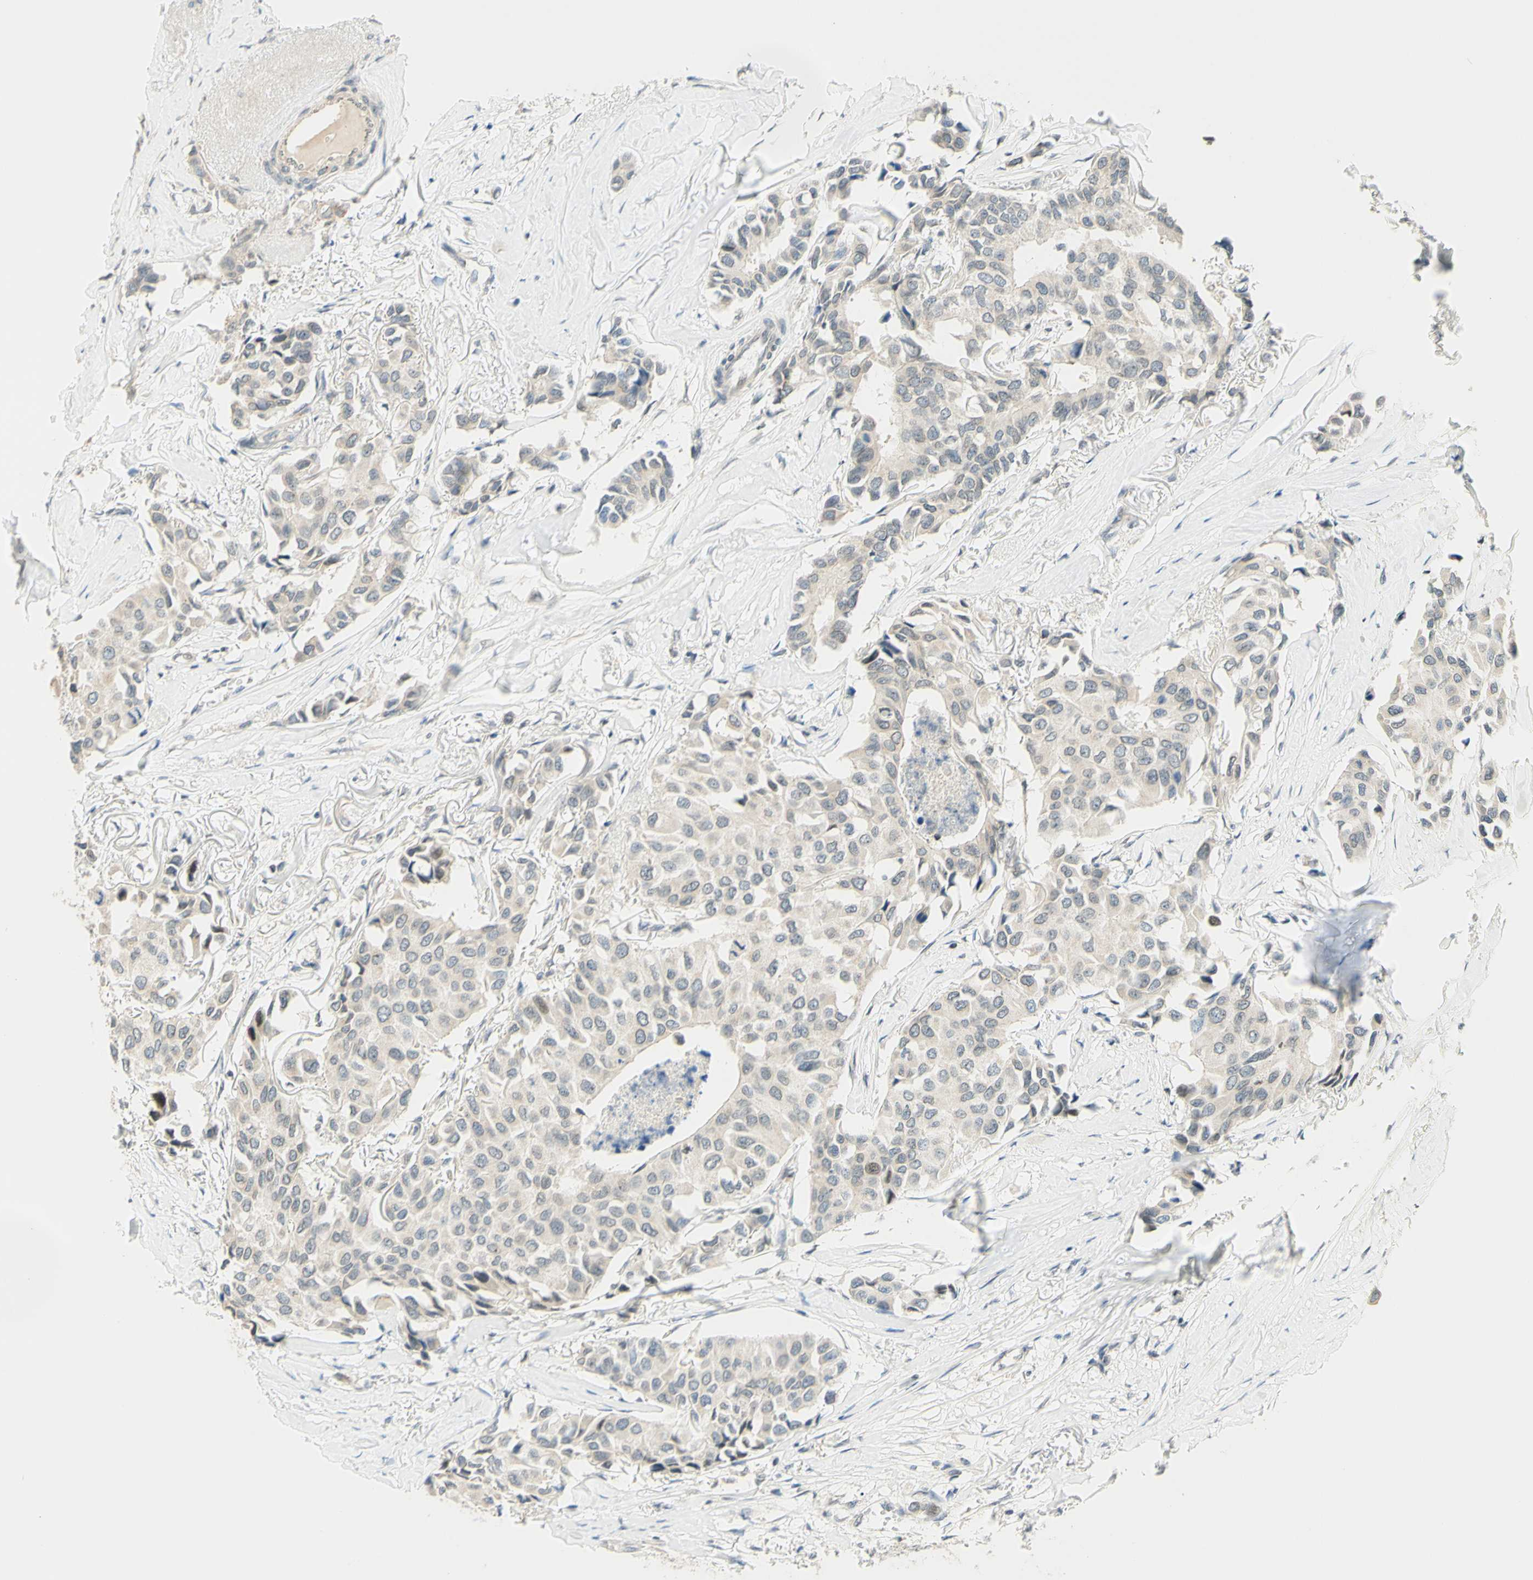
{"staining": {"intensity": "weak", "quantity": "<25%", "location": "nuclear"}, "tissue": "breast cancer", "cell_type": "Tumor cells", "image_type": "cancer", "snomed": [{"axis": "morphology", "description": "Duct carcinoma"}, {"axis": "topography", "description": "Breast"}], "caption": "A high-resolution micrograph shows immunohistochemistry (IHC) staining of breast infiltrating ductal carcinoma, which demonstrates no significant expression in tumor cells.", "gene": "C2CD2L", "patient": {"sex": "female", "age": 80}}